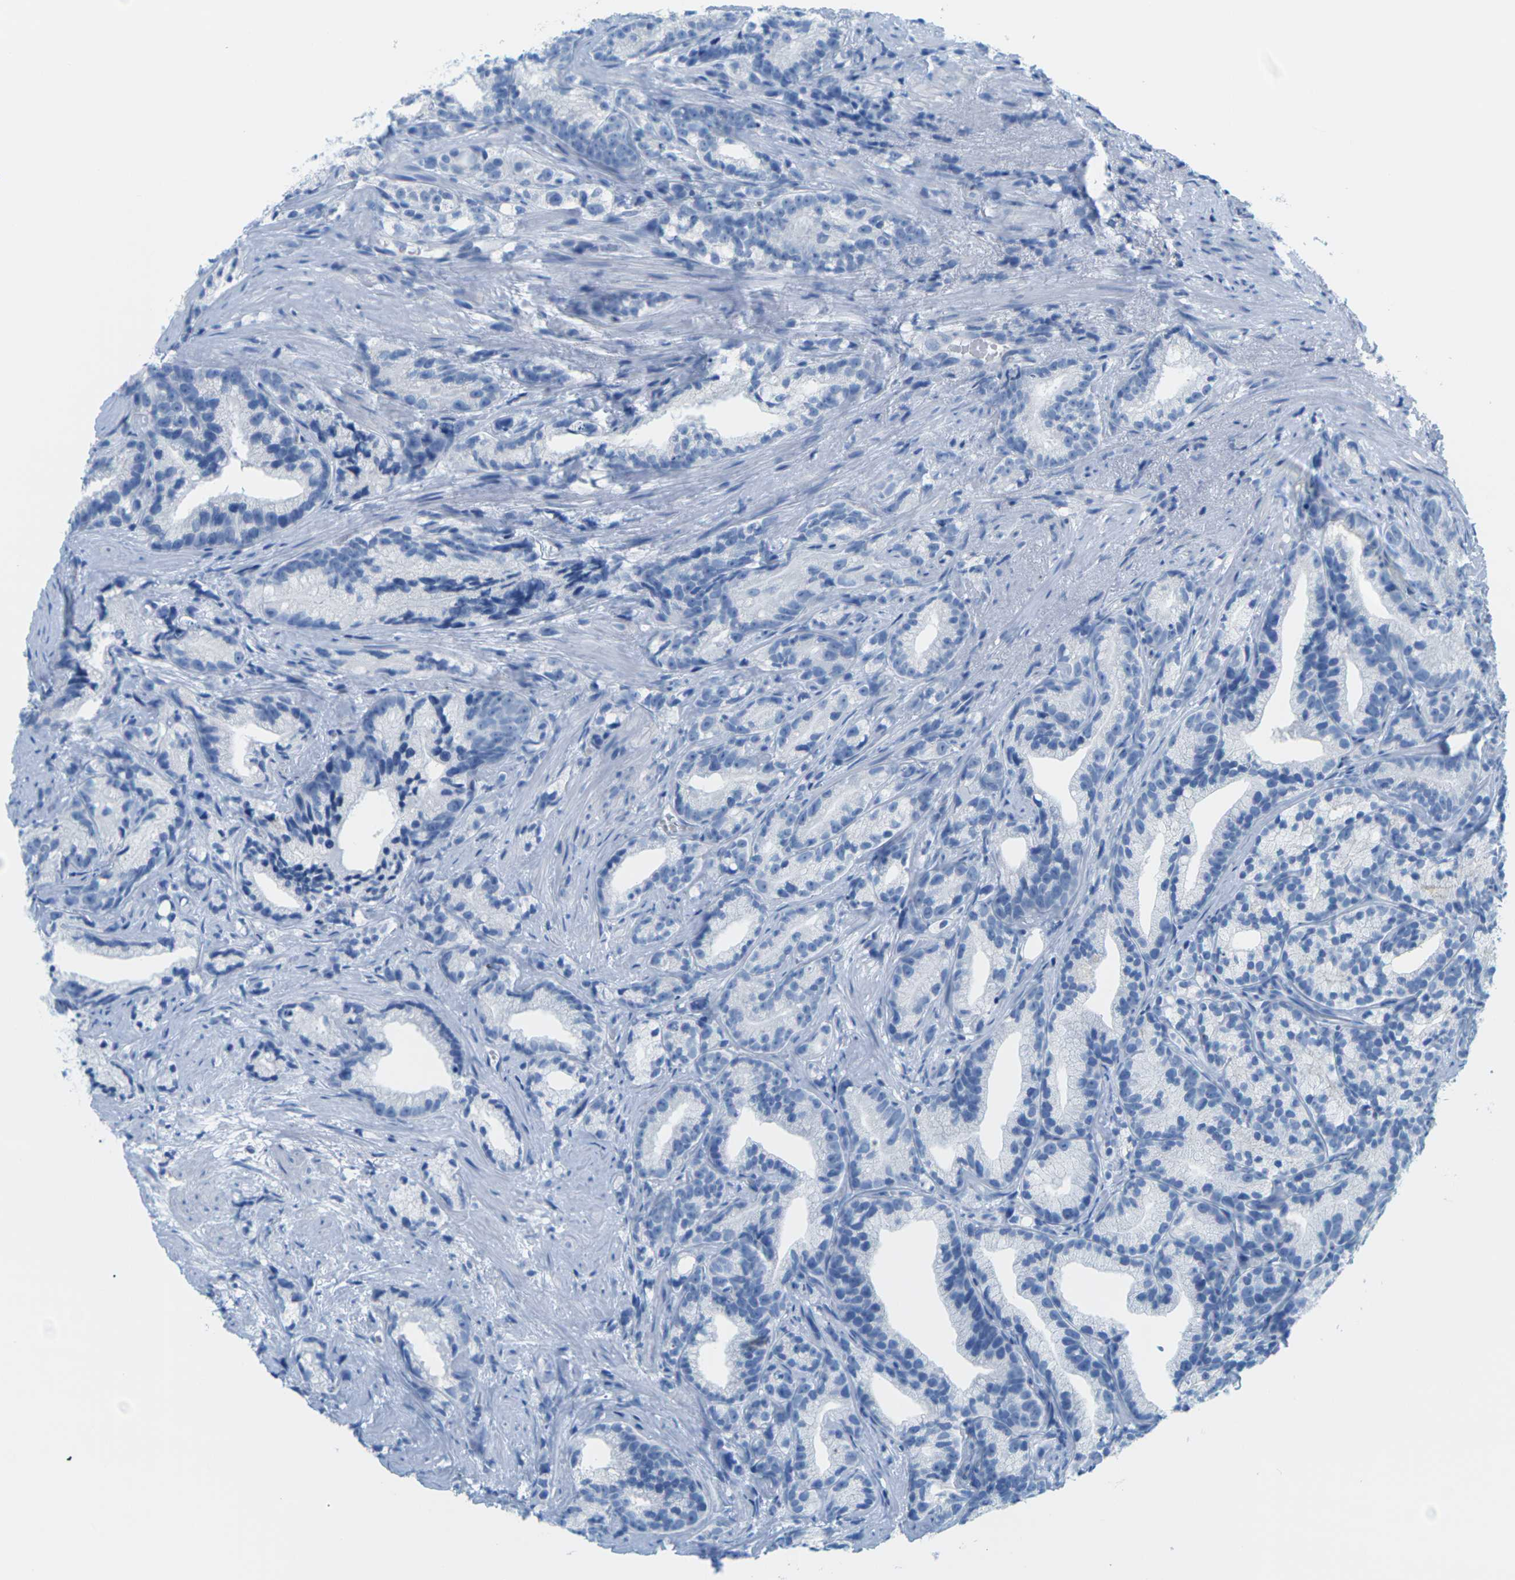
{"staining": {"intensity": "negative", "quantity": "none", "location": "none"}, "tissue": "prostate cancer", "cell_type": "Tumor cells", "image_type": "cancer", "snomed": [{"axis": "morphology", "description": "Adenocarcinoma, Low grade"}, {"axis": "topography", "description": "Prostate"}], "caption": "This micrograph is of low-grade adenocarcinoma (prostate) stained with immunohistochemistry to label a protein in brown with the nuclei are counter-stained blue. There is no staining in tumor cells.", "gene": "SLC12A1", "patient": {"sex": "male", "age": 89}}